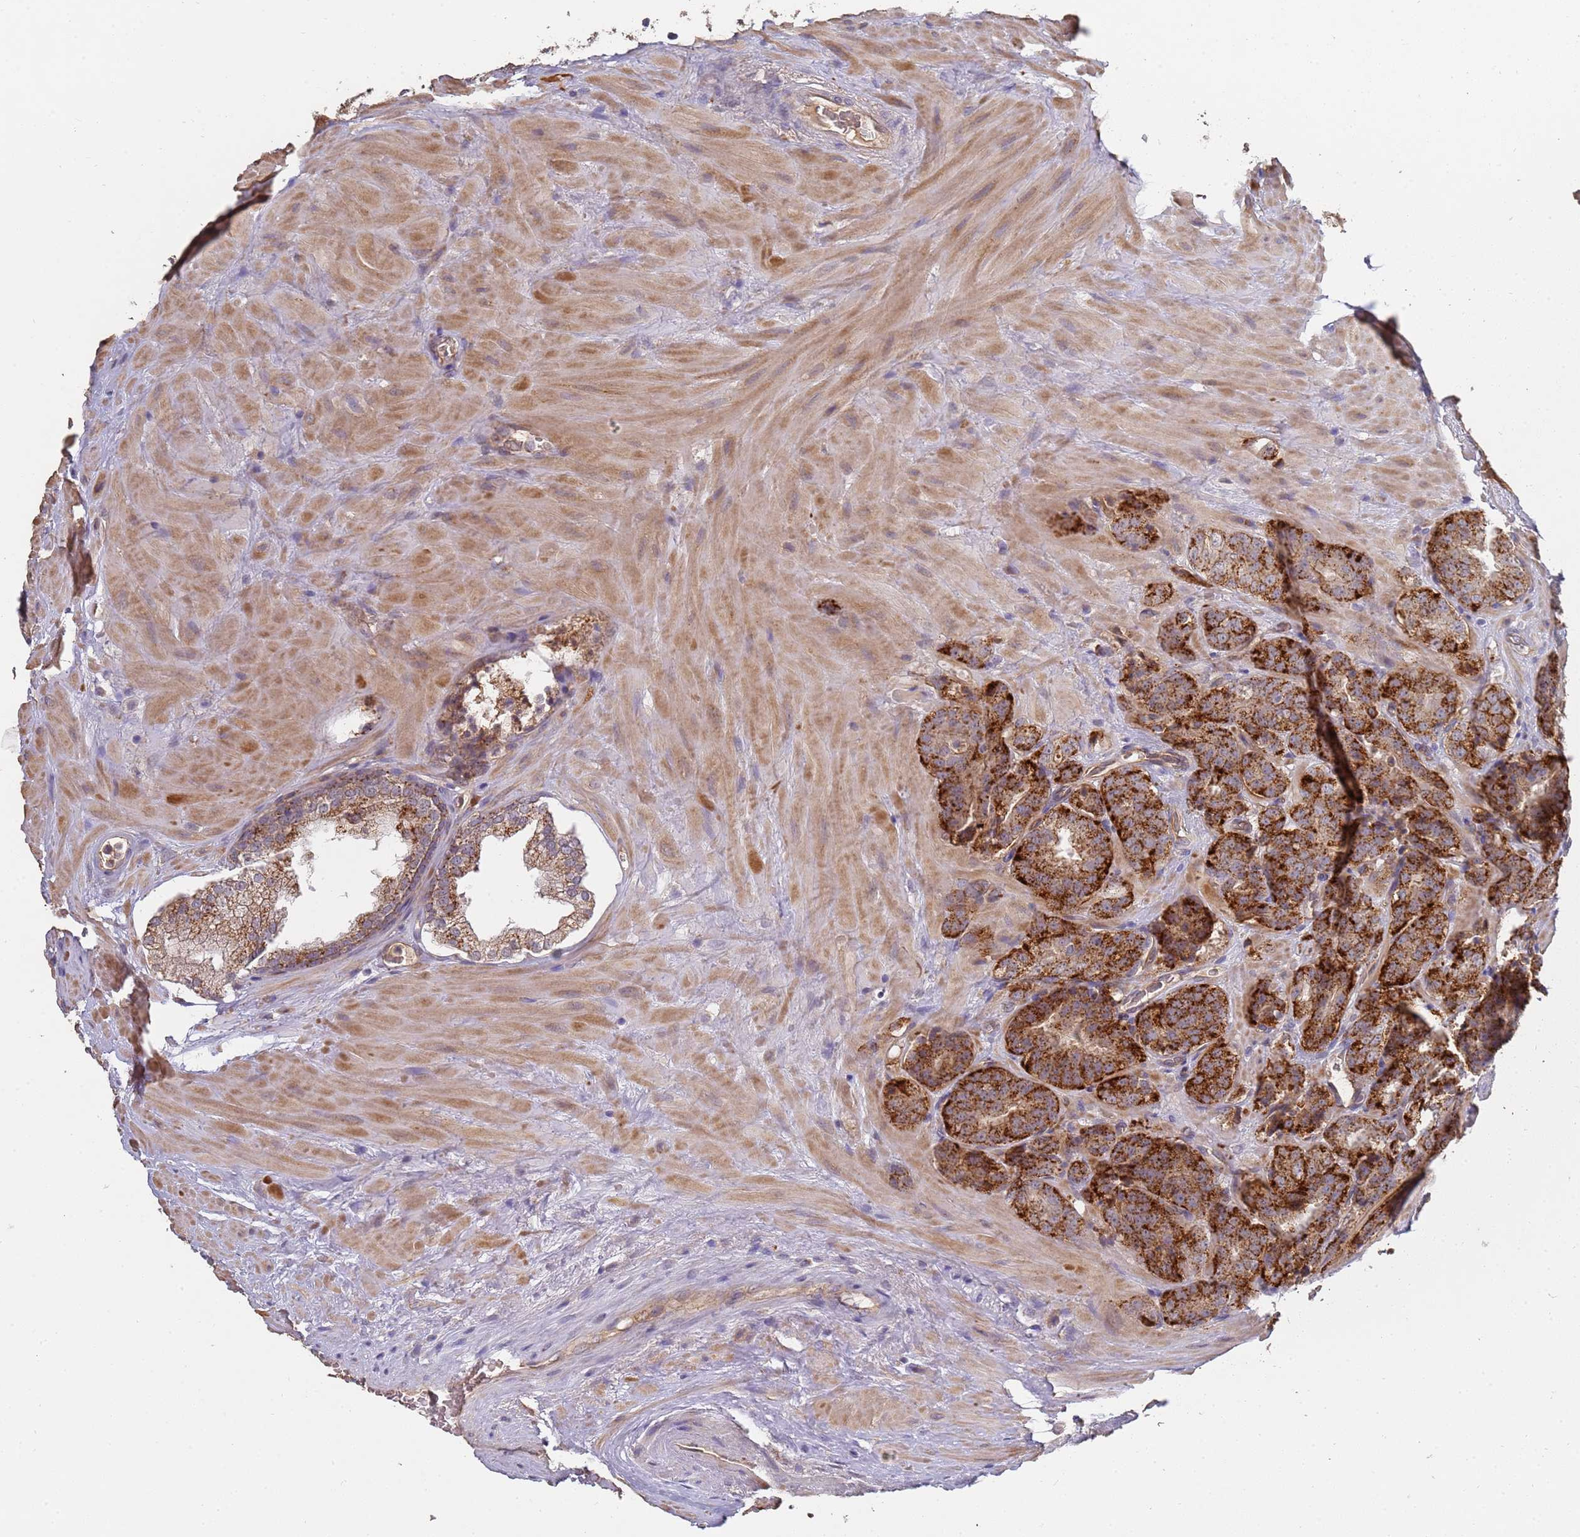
{"staining": {"intensity": "strong", "quantity": ">75%", "location": "cytoplasmic/membranous"}, "tissue": "prostate cancer", "cell_type": "Tumor cells", "image_type": "cancer", "snomed": [{"axis": "morphology", "description": "Adenocarcinoma, High grade"}, {"axis": "topography", "description": "Prostate"}], "caption": "This micrograph exhibits immunohistochemistry (IHC) staining of human prostate cancer (high-grade adenocarcinoma), with high strong cytoplasmic/membranous positivity in about >75% of tumor cells.", "gene": "ABCB6", "patient": {"sex": "male", "age": 63}}